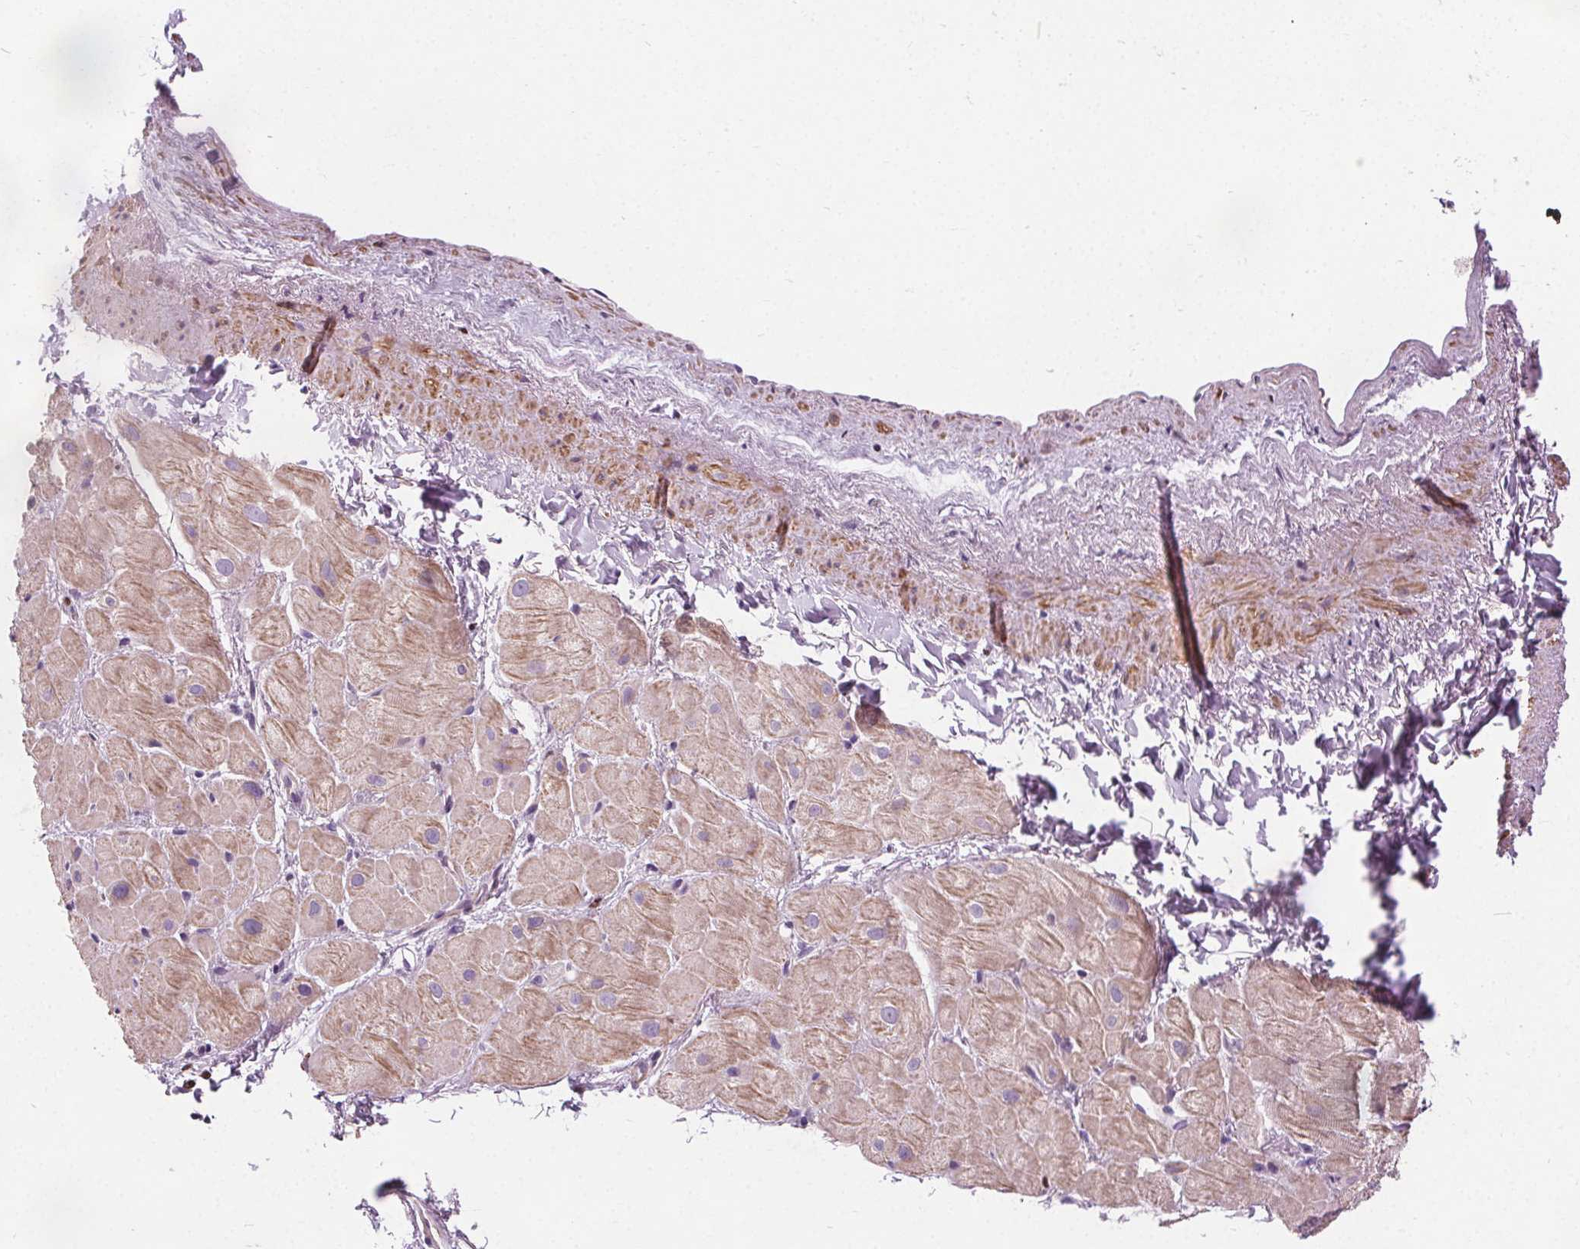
{"staining": {"intensity": "weak", "quantity": ">75%", "location": "cytoplasmic/membranous"}, "tissue": "heart muscle", "cell_type": "Cardiomyocytes", "image_type": "normal", "snomed": [{"axis": "morphology", "description": "Normal tissue, NOS"}, {"axis": "topography", "description": "Heart"}], "caption": "Cardiomyocytes display weak cytoplasmic/membranous positivity in approximately >75% of cells in benign heart muscle.", "gene": "ISLR2", "patient": {"sex": "male", "age": 62}}